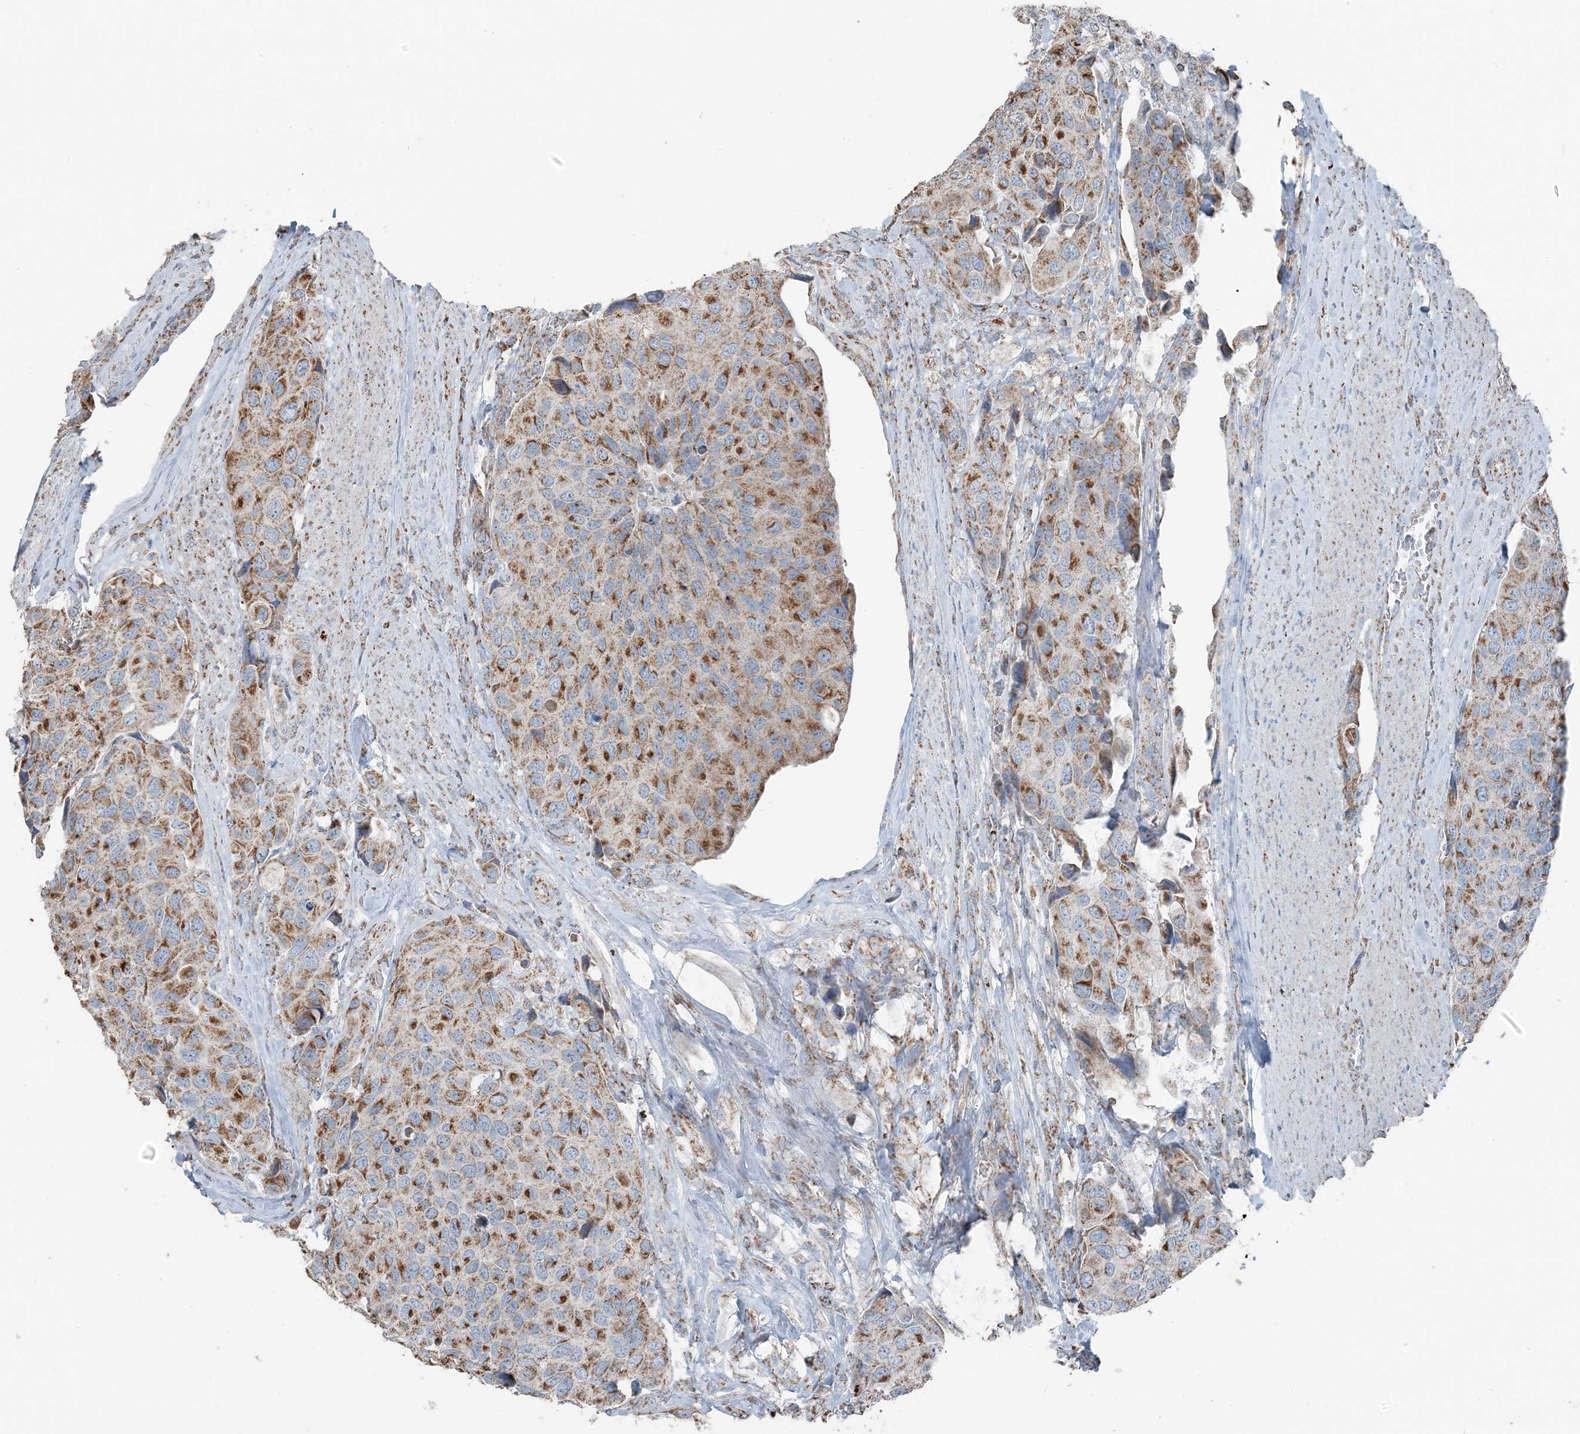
{"staining": {"intensity": "moderate", "quantity": ">75%", "location": "cytoplasmic/membranous"}, "tissue": "urothelial cancer", "cell_type": "Tumor cells", "image_type": "cancer", "snomed": [{"axis": "morphology", "description": "Urothelial carcinoma, High grade"}, {"axis": "topography", "description": "Urinary bladder"}], "caption": "Immunohistochemistry (IHC) staining of urothelial carcinoma (high-grade), which reveals medium levels of moderate cytoplasmic/membranous staining in approximately >75% of tumor cells indicating moderate cytoplasmic/membranous protein staining. The staining was performed using DAB (brown) for protein detection and nuclei were counterstained in hematoxylin (blue).", "gene": "SUCLG1", "patient": {"sex": "male", "age": 74}}